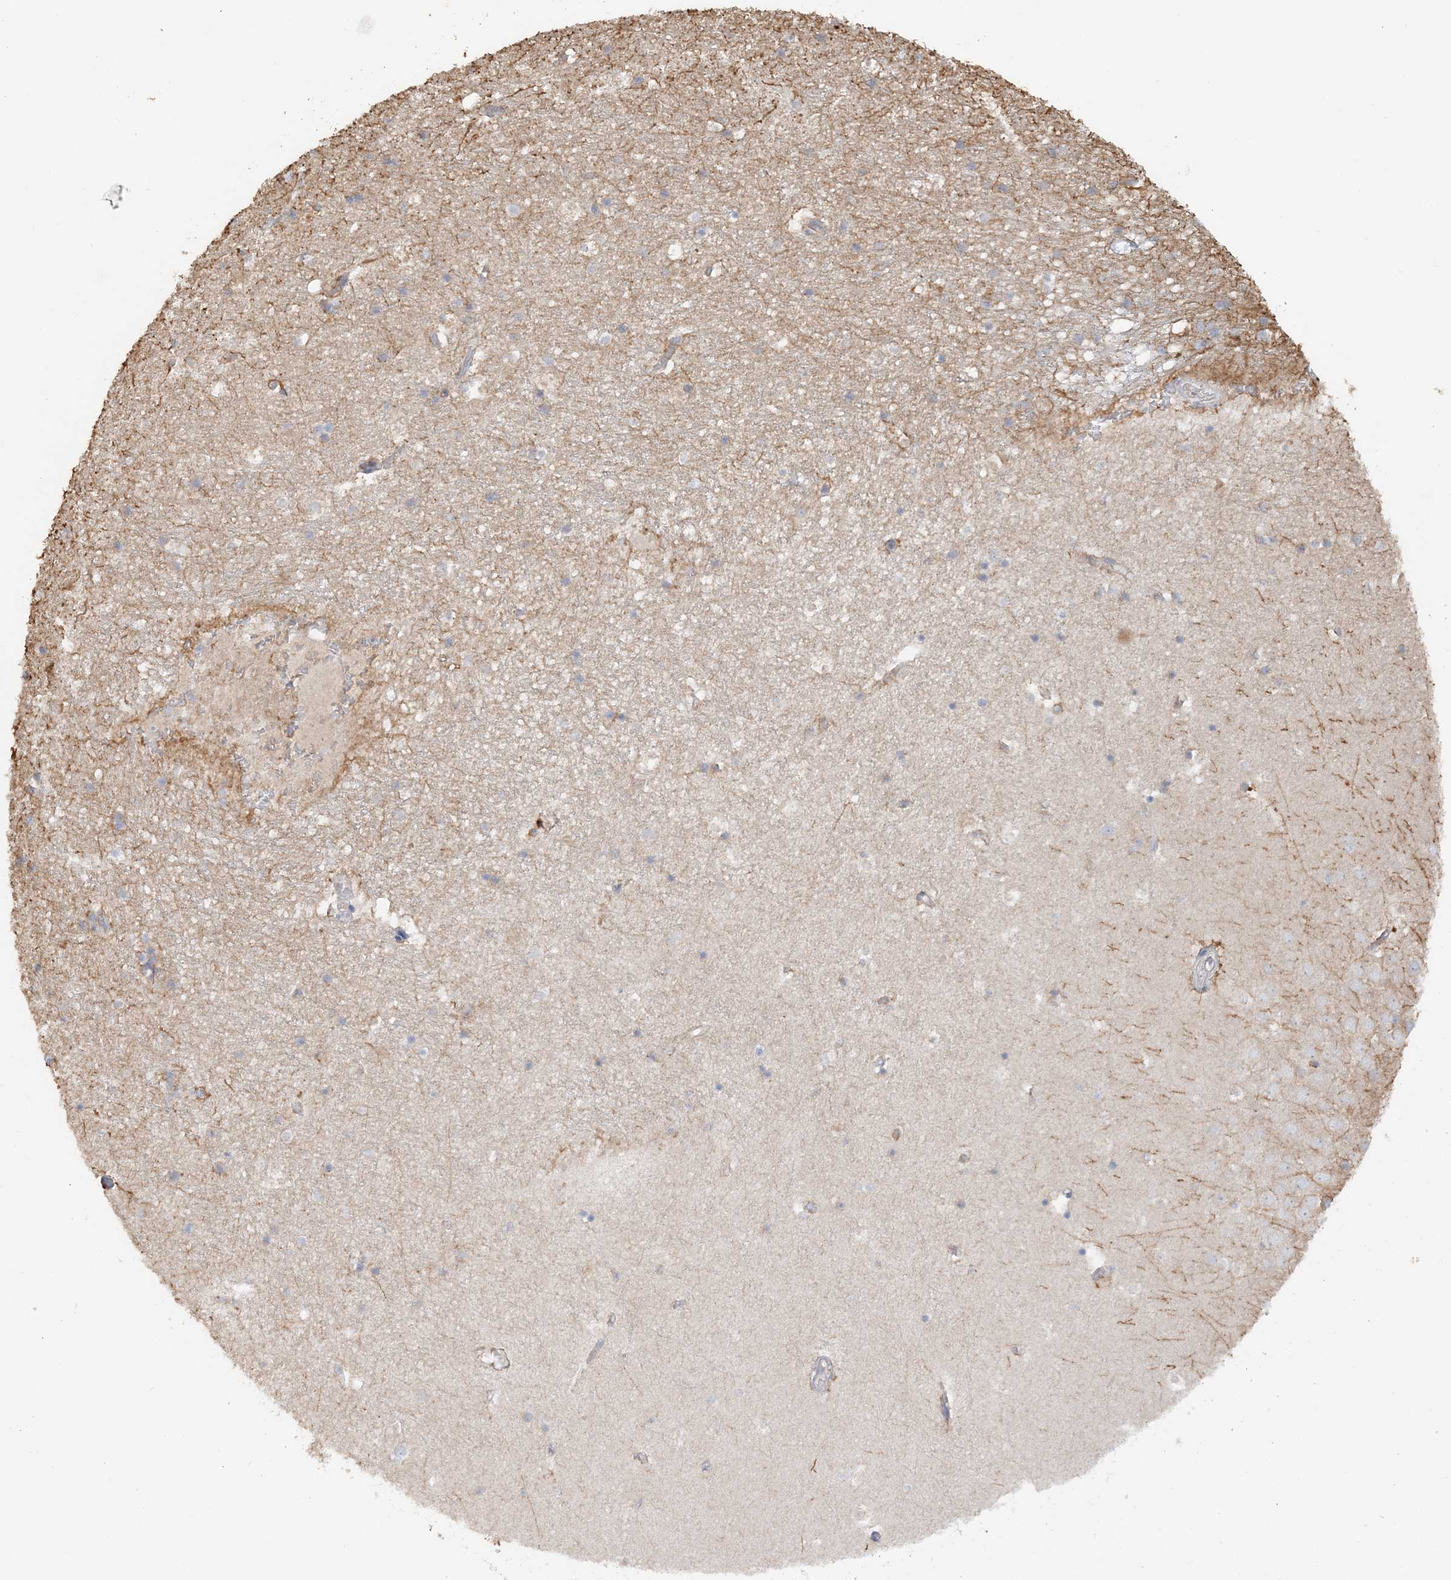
{"staining": {"intensity": "negative", "quantity": "none", "location": "none"}, "tissue": "hippocampus", "cell_type": "Glial cells", "image_type": "normal", "snomed": [{"axis": "morphology", "description": "Normal tissue, NOS"}, {"axis": "topography", "description": "Hippocampus"}], "caption": "An immunohistochemistry (IHC) micrograph of benign hippocampus is shown. There is no staining in glial cells of hippocampus.", "gene": "TBC1D5", "patient": {"sex": "female", "age": 52}}